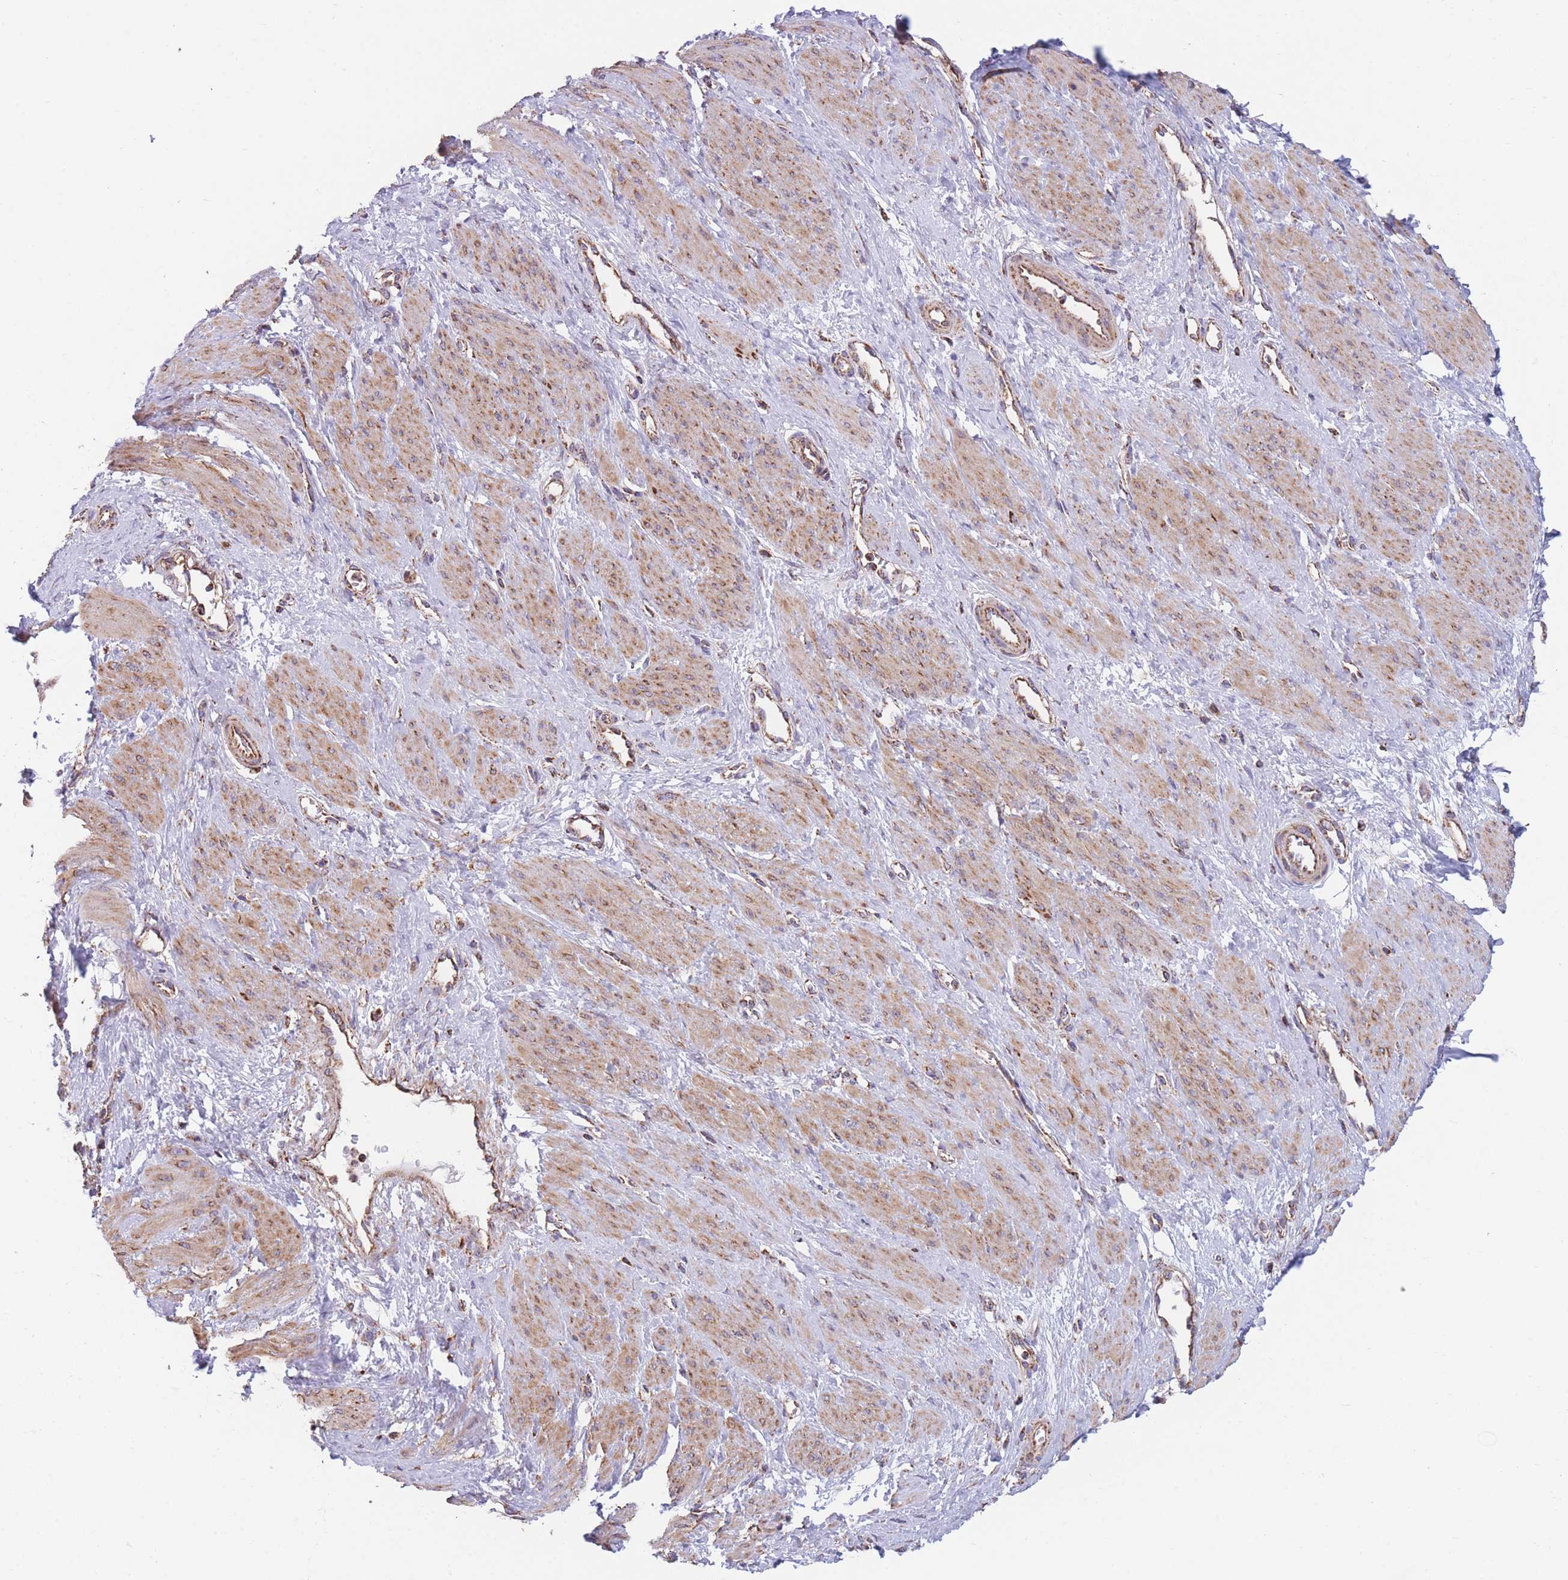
{"staining": {"intensity": "moderate", "quantity": ">75%", "location": "cytoplasmic/membranous"}, "tissue": "smooth muscle", "cell_type": "Smooth muscle cells", "image_type": "normal", "snomed": [{"axis": "morphology", "description": "Normal tissue, NOS"}, {"axis": "topography", "description": "Smooth muscle"}, {"axis": "topography", "description": "Uterus"}], "caption": "Immunohistochemistry (IHC) photomicrograph of unremarkable smooth muscle stained for a protein (brown), which displays medium levels of moderate cytoplasmic/membranous expression in approximately >75% of smooth muscle cells.", "gene": "FKBP8", "patient": {"sex": "female", "age": 39}}